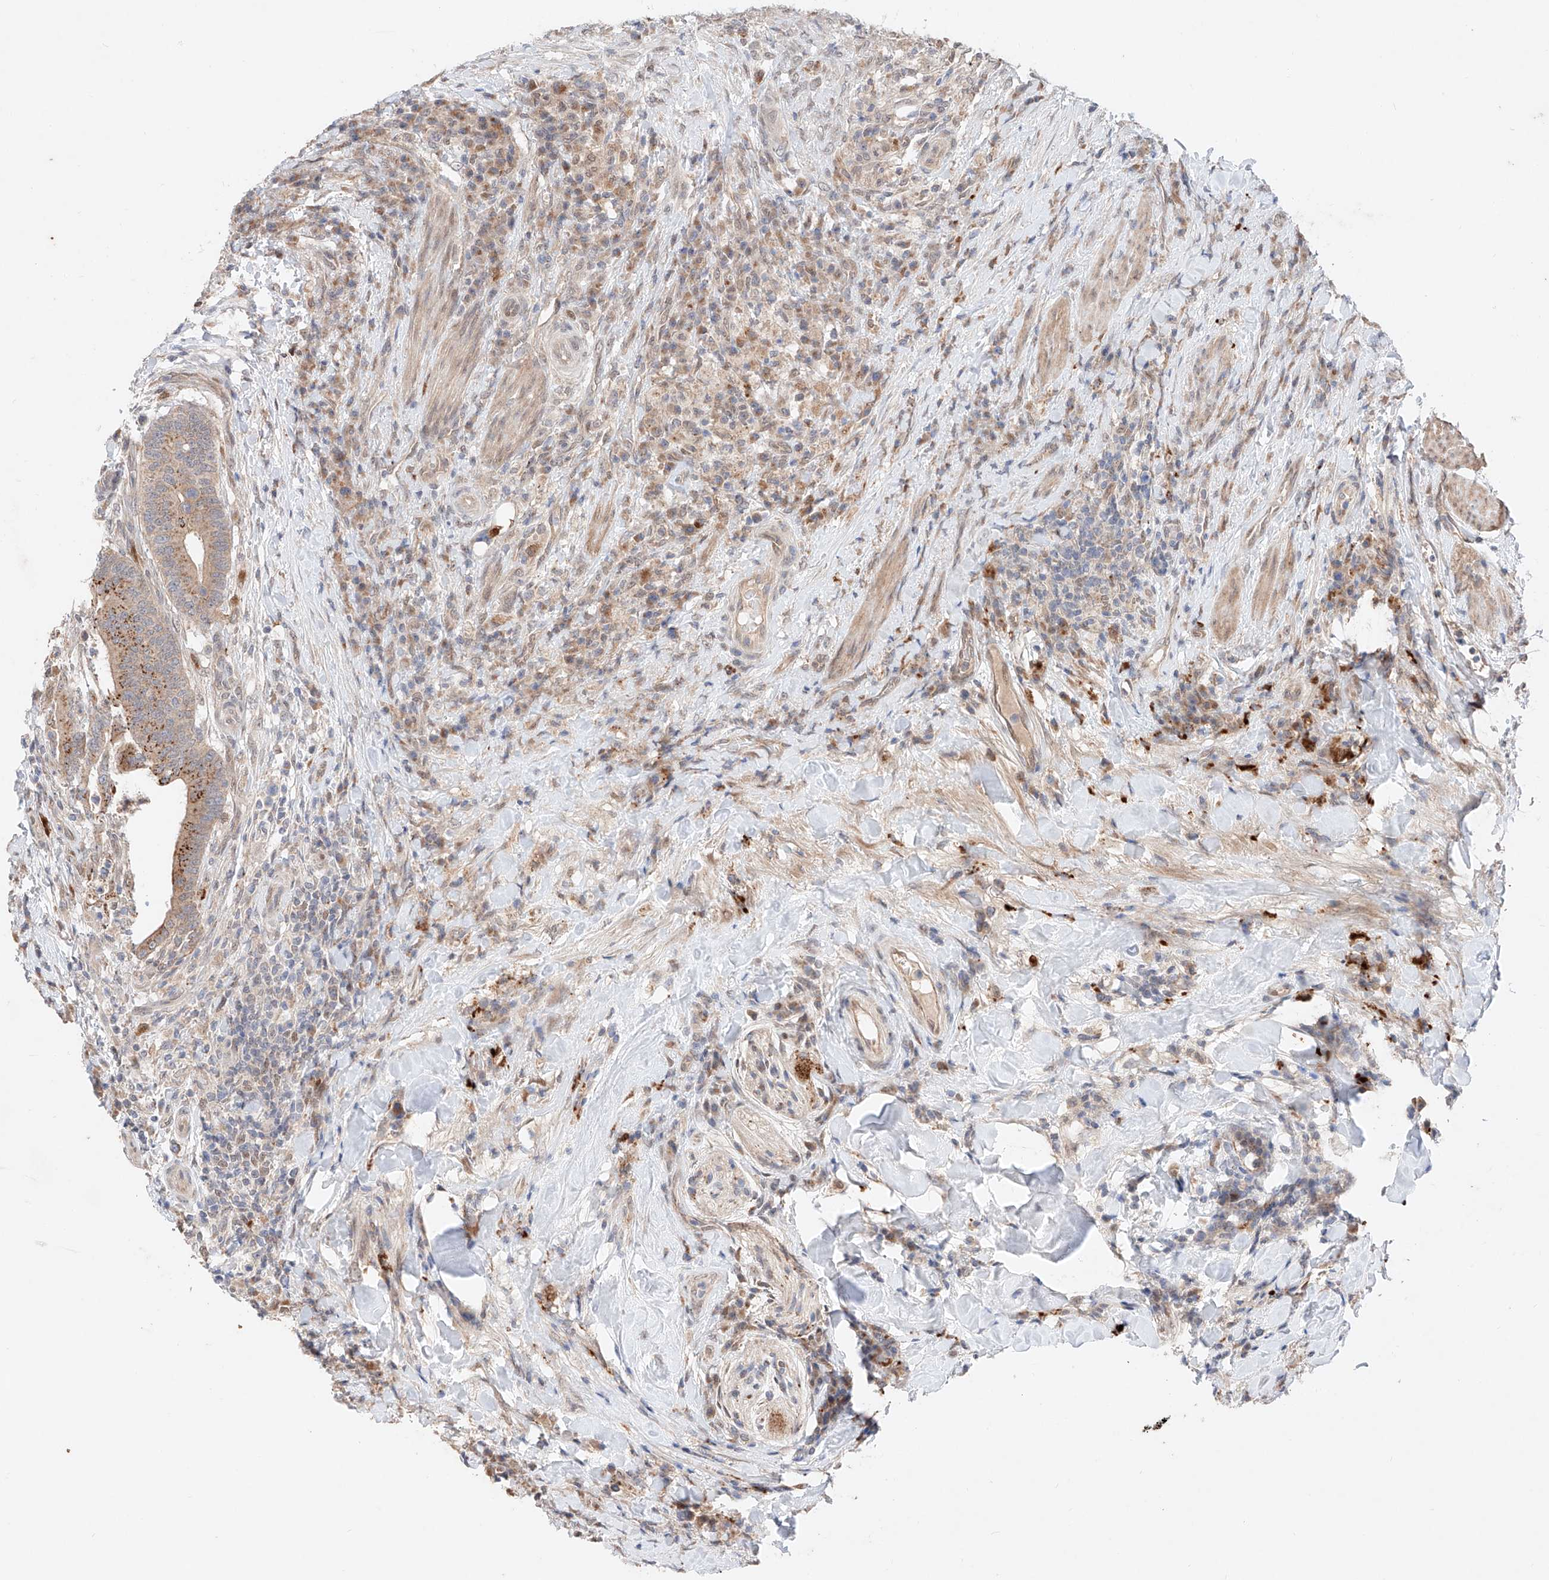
{"staining": {"intensity": "moderate", "quantity": ">75%", "location": "cytoplasmic/membranous"}, "tissue": "colorectal cancer", "cell_type": "Tumor cells", "image_type": "cancer", "snomed": [{"axis": "morphology", "description": "Adenocarcinoma, NOS"}, {"axis": "topography", "description": "Colon"}], "caption": "IHC micrograph of colorectal adenocarcinoma stained for a protein (brown), which displays medium levels of moderate cytoplasmic/membranous positivity in approximately >75% of tumor cells.", "gene": "GCNT1", "patient": {"sex": "female", "age": 66}}